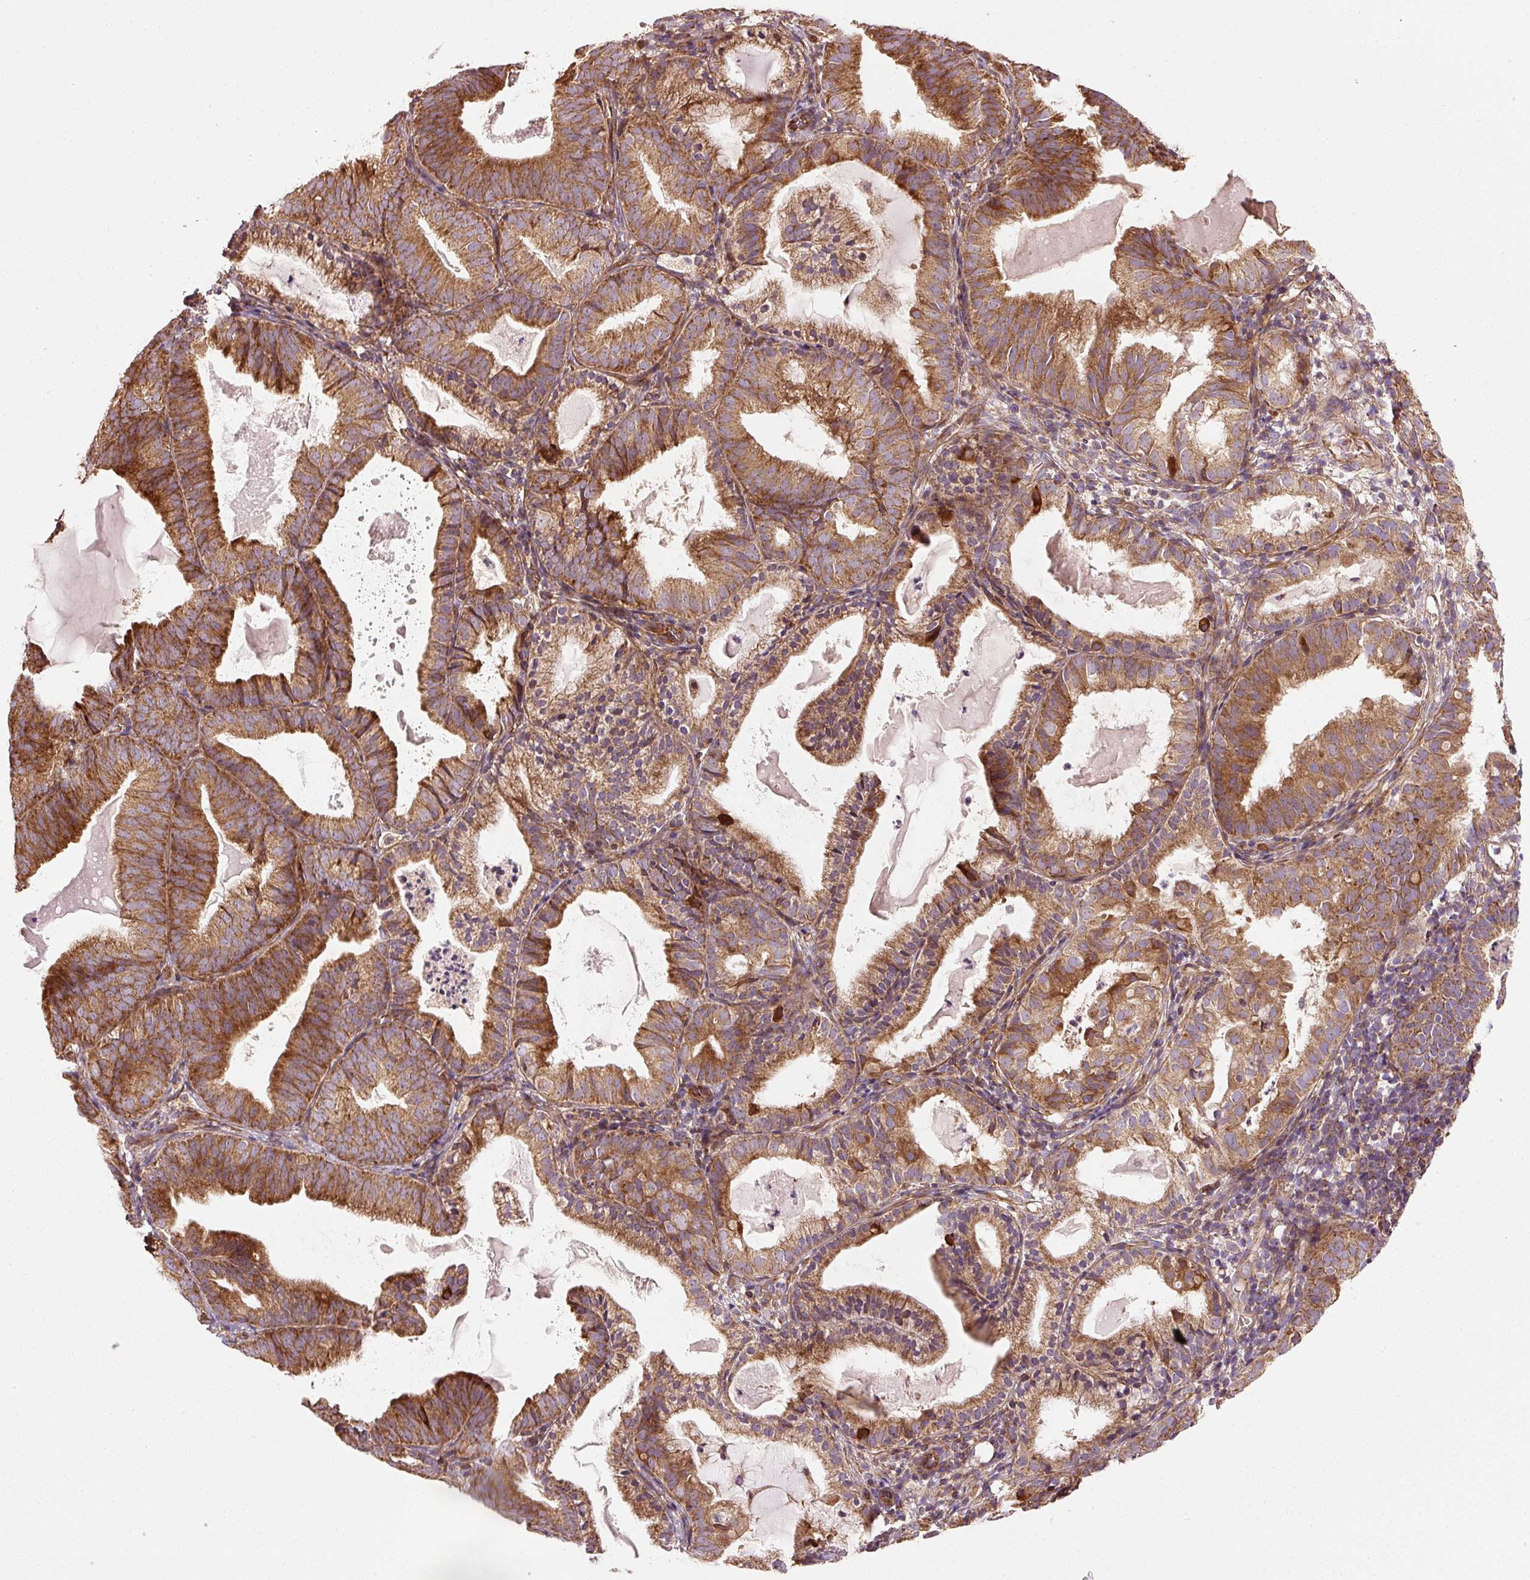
{"staining": {"intensity": "strong", "quantity": ">75%", "location": "cytoplasmic/membranous"}, "tissue": "endometrial cancer", "cell_type": "Tumor cells", "image_type": "cancer", "snomed": [{"axis": "morphology", "description": "Adenocarcinoma, NOS"}, {"axis": "topography", "description": "Endometrium"}], "caption": "Tumor cells demonstrate high levels of strong cytoplasmic/membranous positivity in about >75% of cells in endometrial adenocarcinoma. (DAB = brown stain, brightfield microscopy at high magnification).", "gene": "ISCU", "patient": {"sex": "female", "age": 80}}